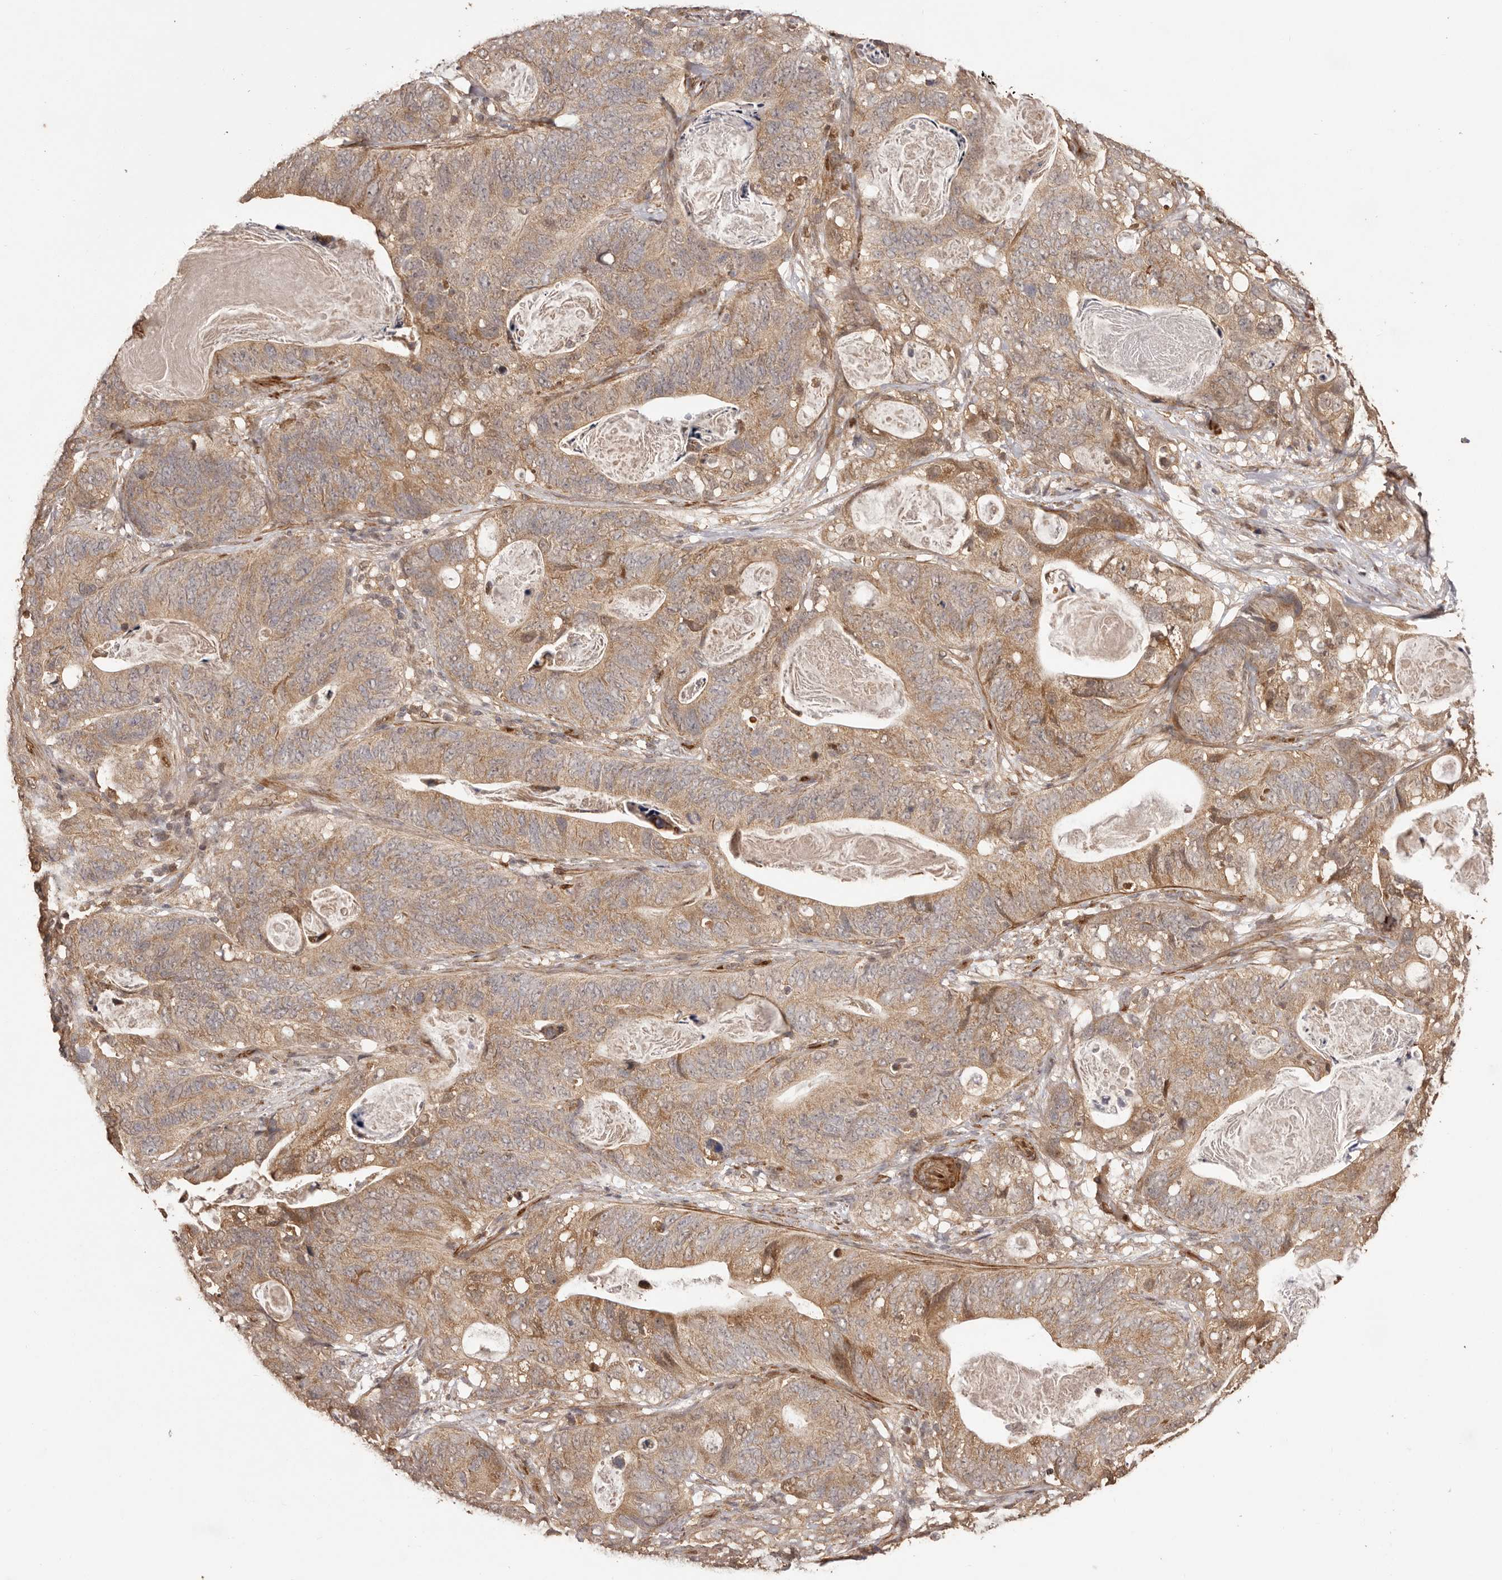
{"staining": {"intensity": "weak", "quantity": ">75%", "location": "cytoplasmic/membranous"}, "tissue": "stomach cancer", "cell_type": "Tumor cells", "image_type": "cancer", "snomed": [{"axis": "morphology", "description": "Normal tissue, NOS"}, {"axis": "morphology", "description": "Adenocarcinoma, NOS"}, {"axis": "topography", "description": "Stomach"}], "caption": "Immunohistochemical staining of stomach adenocarcinoma reveals low levels of weak cytoplasmic/membranous expression in approximately >75% of tumor cells.", "gene": "UBR2", "patient": {"sex": "female", "age": 89}}